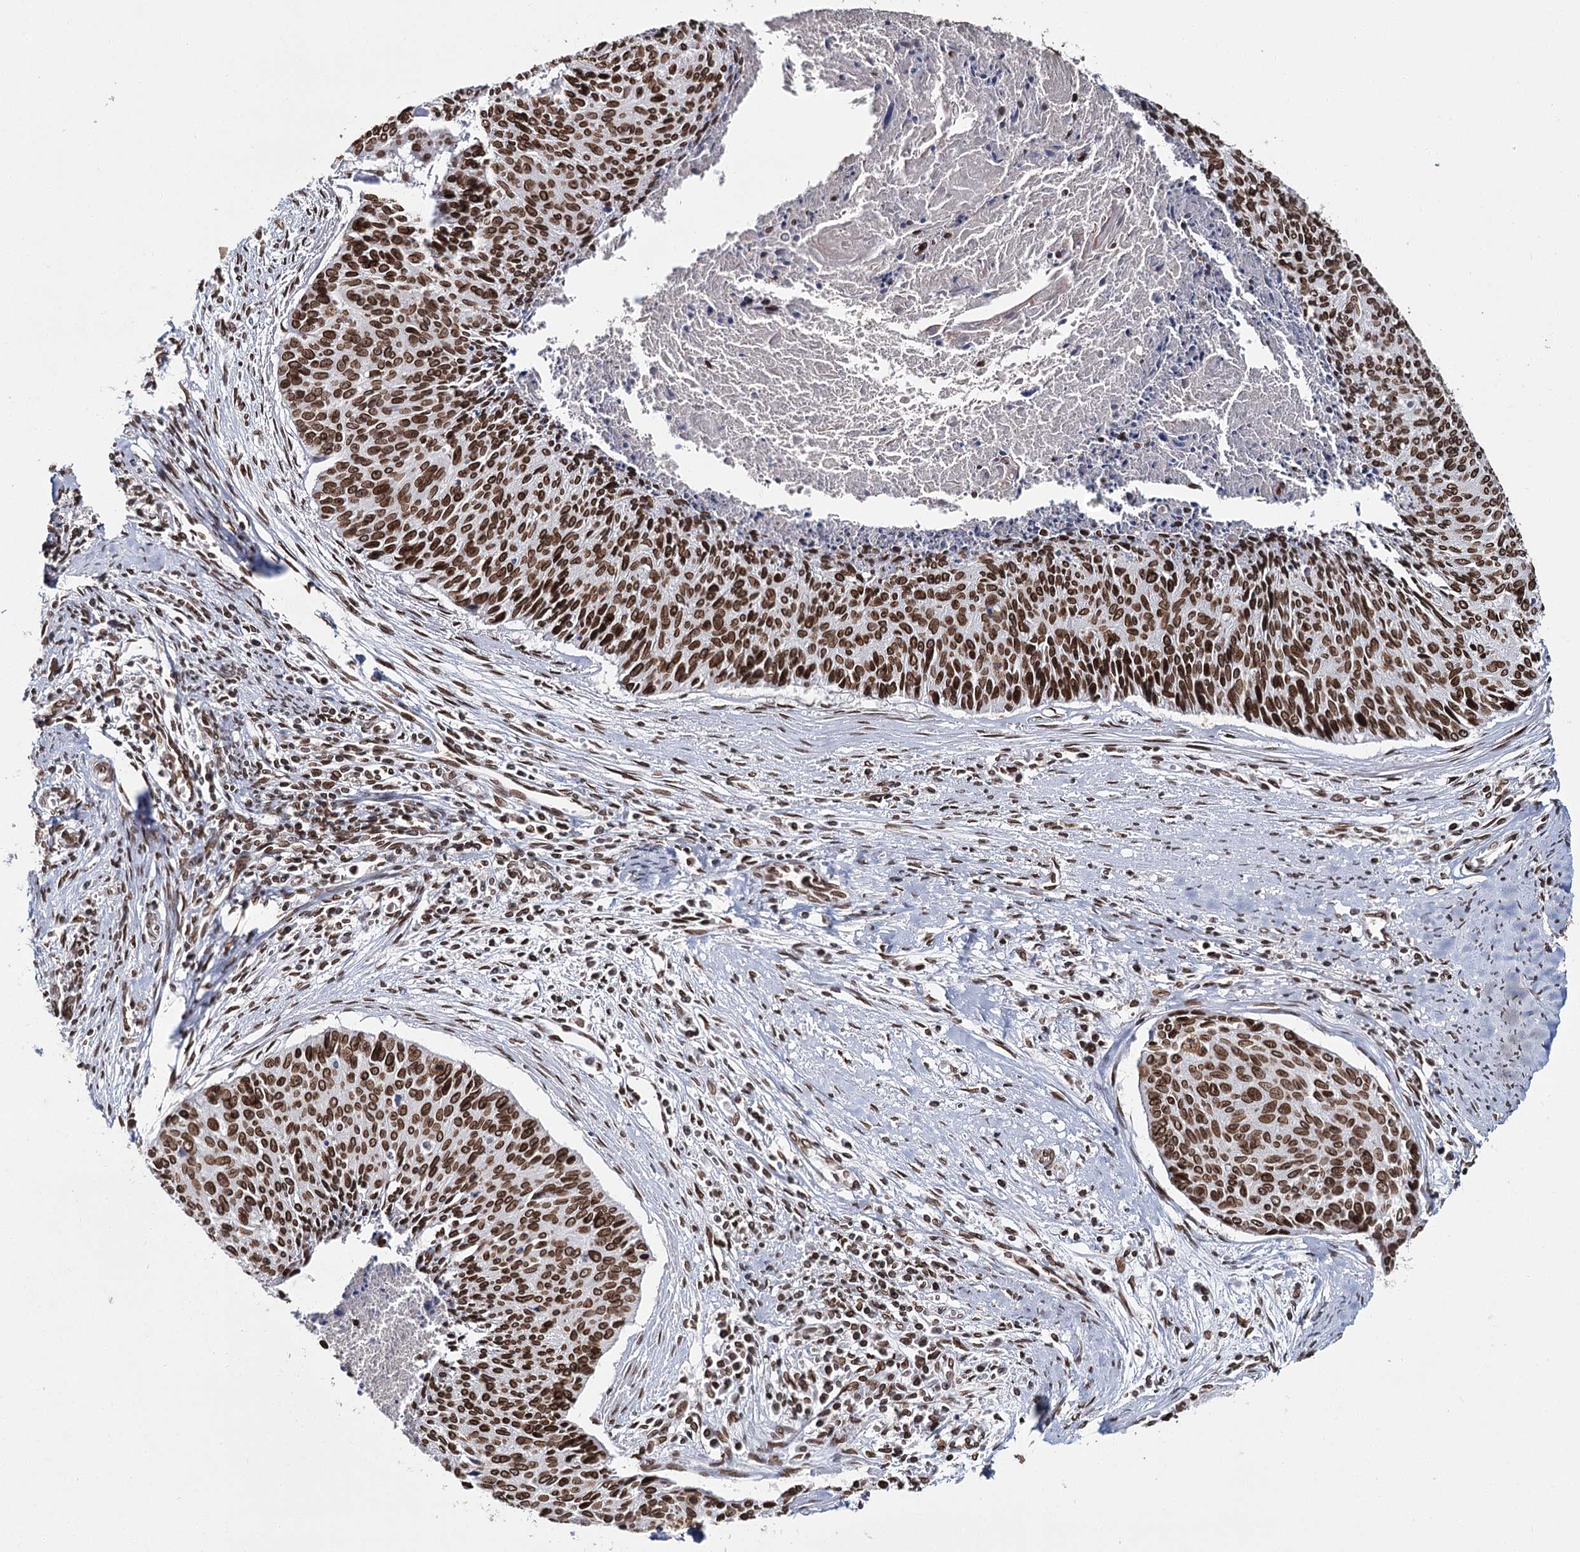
{"staining": {"intensity": "strong", "quantity": ">75%", "location": "cytoplasmic/membranous,nuclear"}, "tissue": "cervical cancer", "cell_type": "Tumor cells", "image_type": "cancer", "snomed": [{"axis": "morphology", "description": "Squamous cell carcinoma, NOS"}, {"axis": "topography", "description": "Cervix"}], "caption": "Immunohistochemical staining of cervical squamous cell carcinoma reveals strong cytoplasmic/membranous and nuclear protein positivity in about >75% of tumor cells. (Stains: DAB (3,3'-diaminobenzidine) in brown, nuclei in blue, Microscopy: brightfield microscopy at high magnification).", "gene": "KIAA0930", "patient": {"sex": "female", "age": 55}}